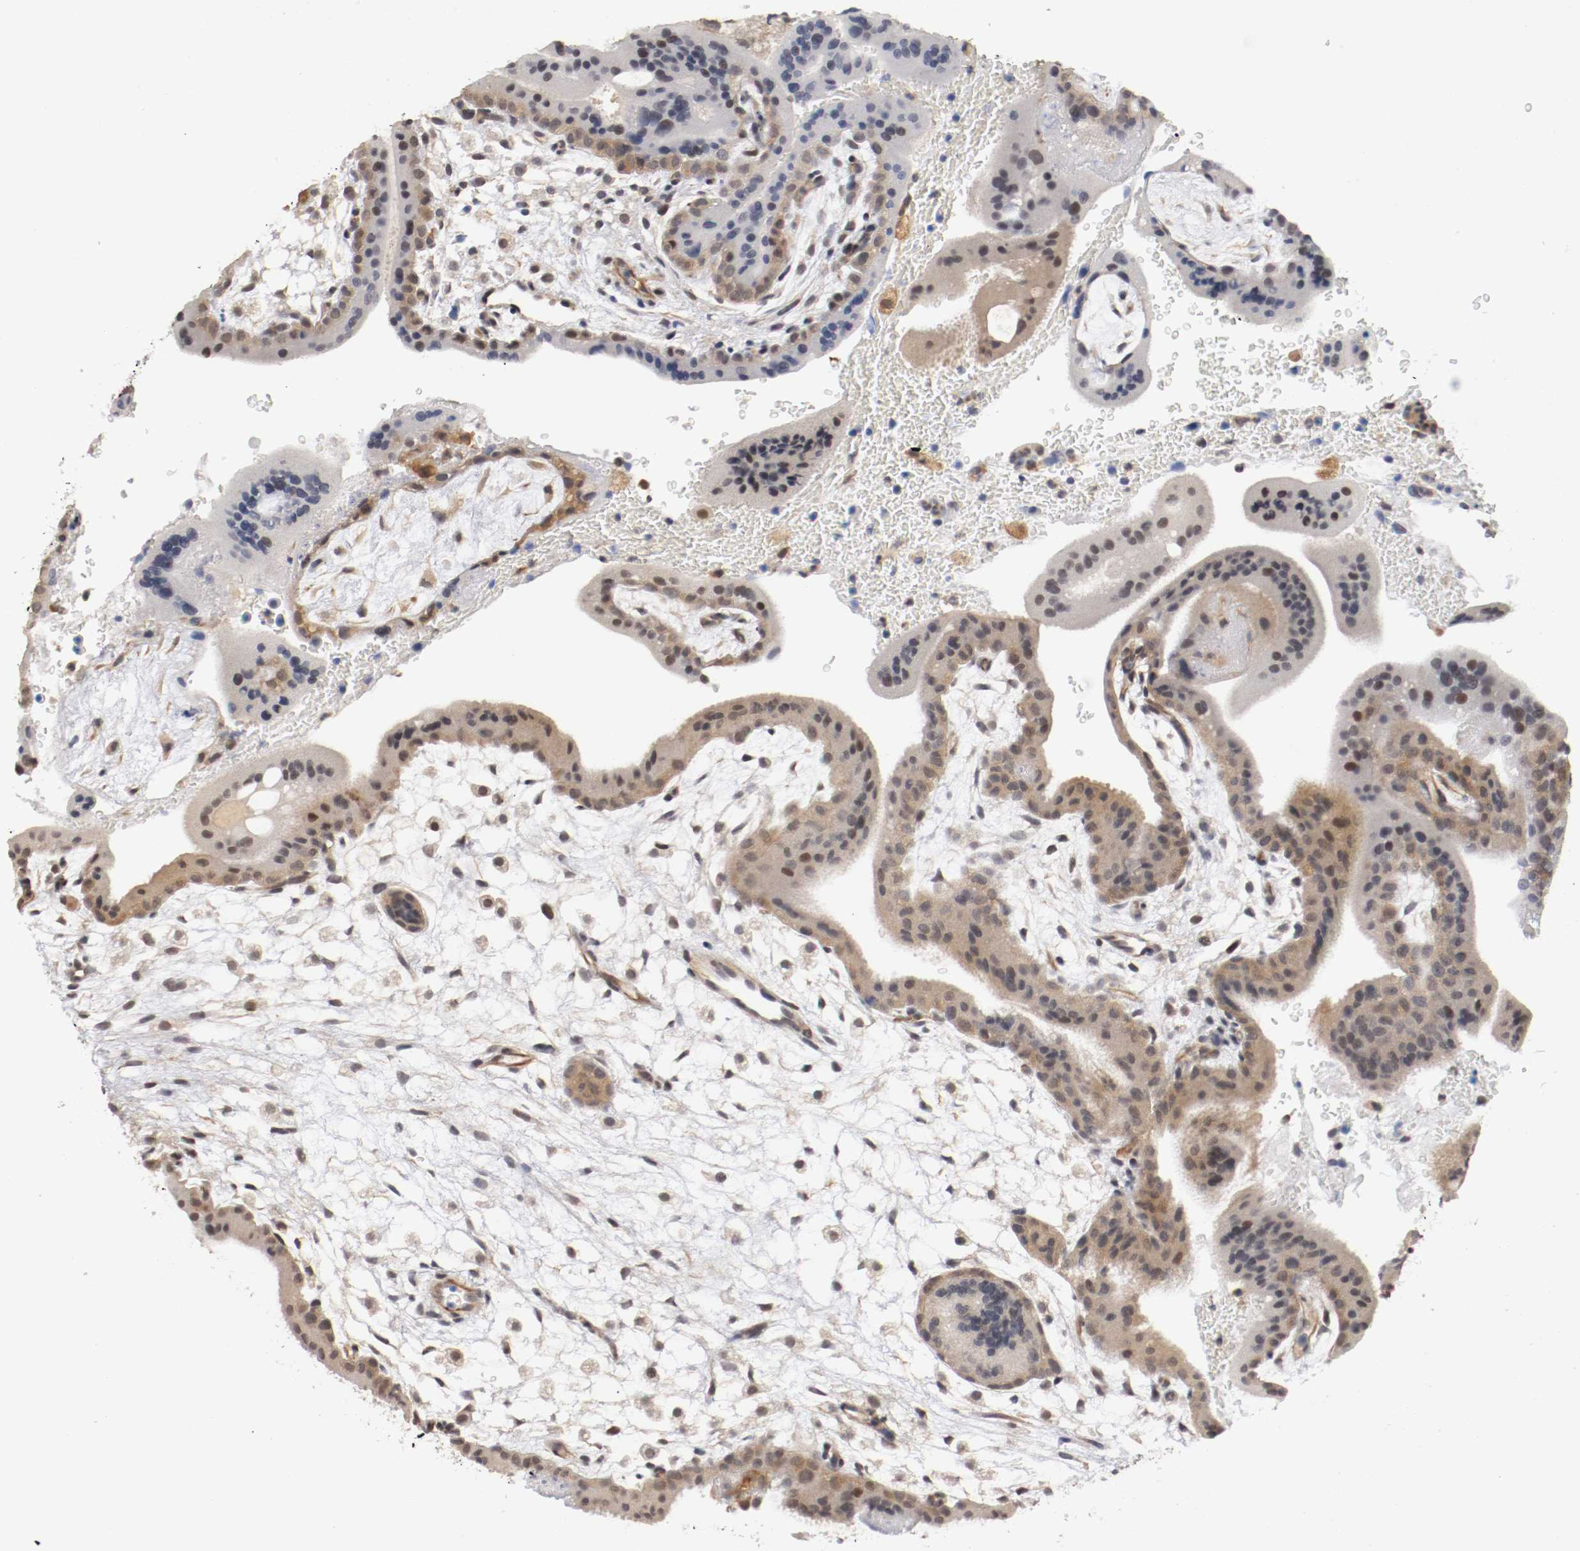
{"staining": {"intensity": "weak", "quantity": ">75%", "location": "cytoplasmic/membranous,nuclear"}, "tissue": "placenta", "cell_type": "Trophoblastic cells", "image_type": "normal", "snomed": [{"axis": "morphology", "description": "Normal tissue, NOS"}, {"axis": "topography", "description": "Placenta"}], "caption": "Protein analysis of benign placenta exhibits weak cytoplasmic/membranous,nuclear expression in approximately >75% of trophoblastic cells. (DAB IHC, brown staining for protein, blue staining for nuclei).", "gene": "RBM23", "patient": {"sex": "female", "age": 35}}